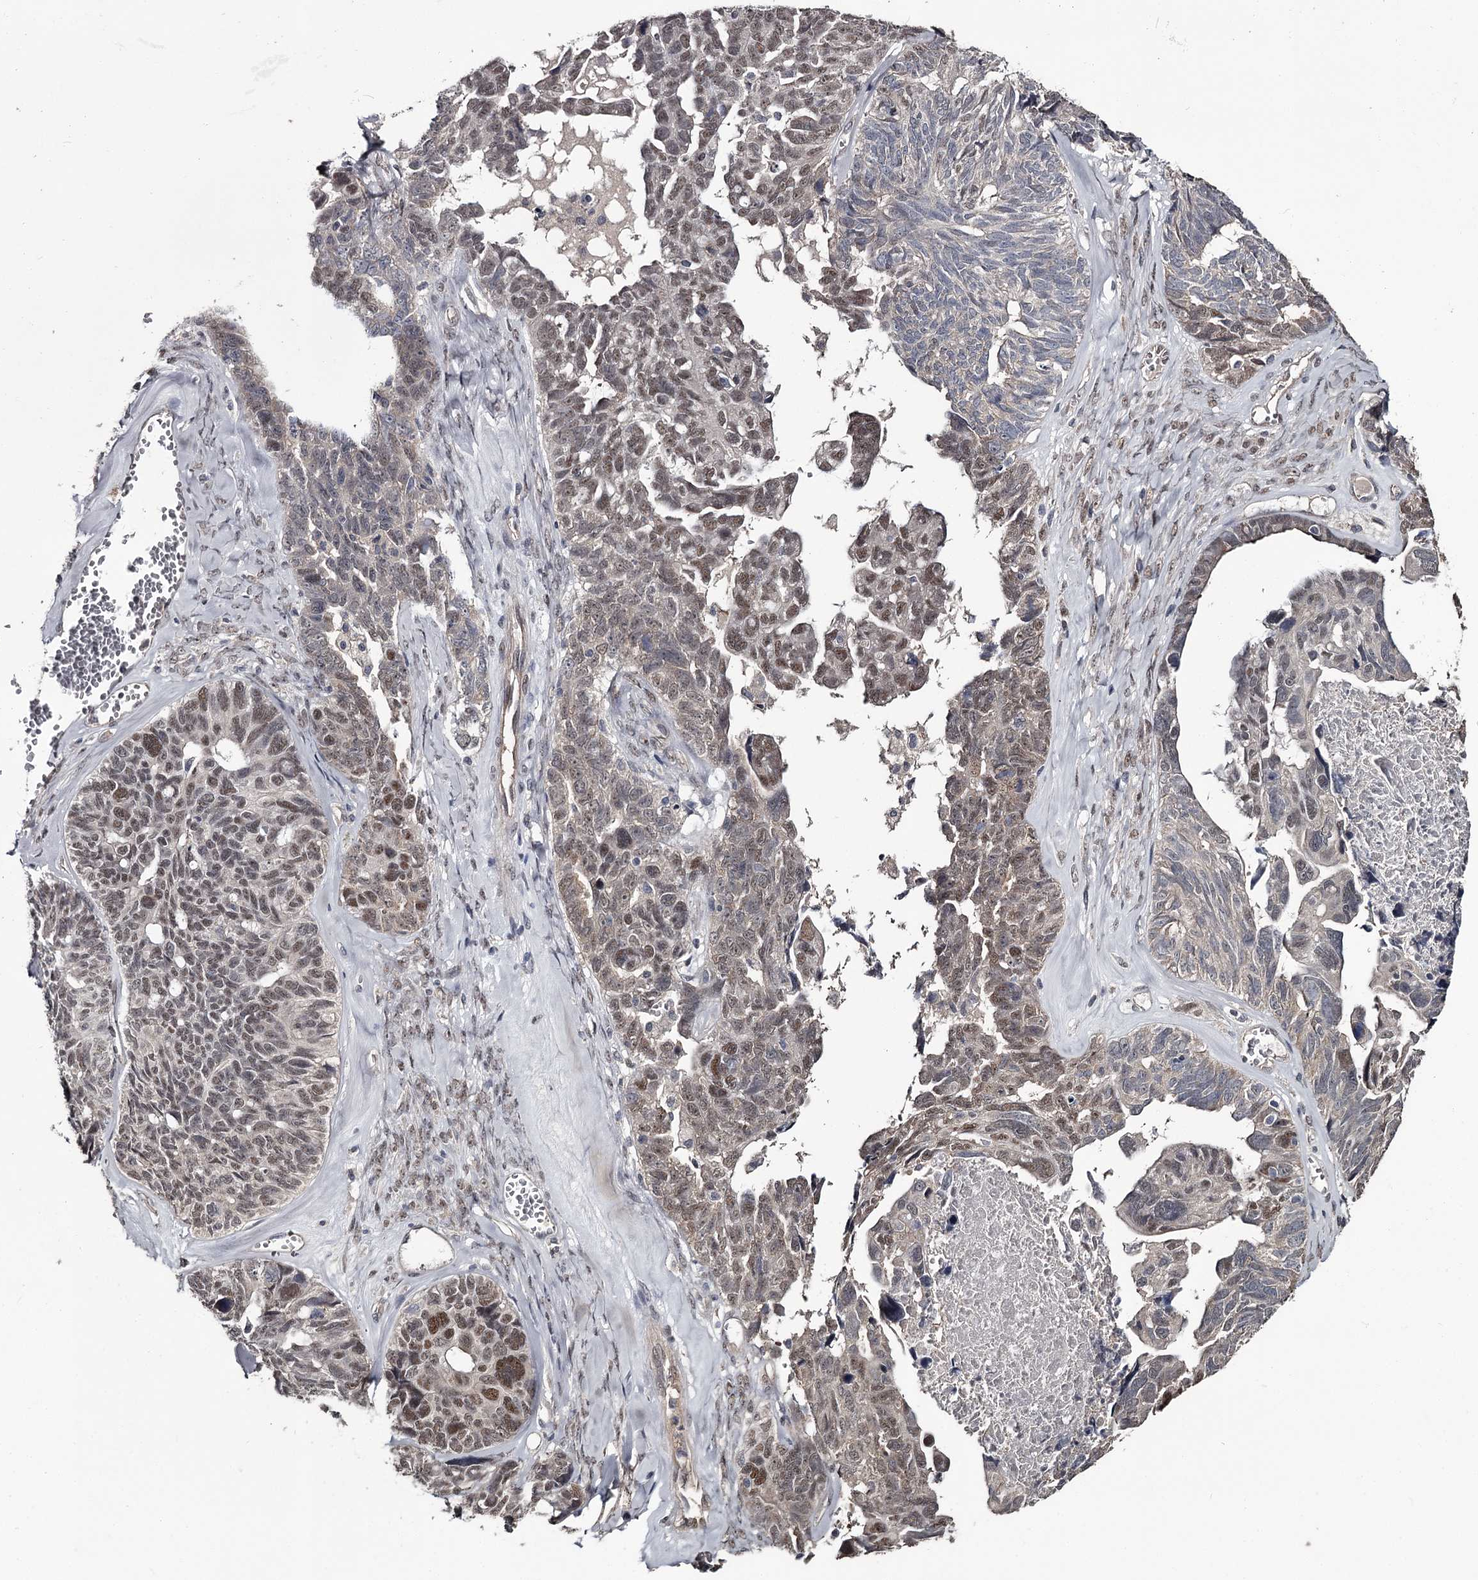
{"staining": {"intensity": "moderate", "quantity": ">75%", "location": "nuclear"}, "tissue": "ovarian cancer", "cell_type": "Tumor cells", "image_type": "cancer", "snomed": [{"axis": "morphology", "description": "Cystadenocarcinoma, serous, NOS"}, {"axis": "topography", "description": "Ovary"}], "caption": "Protein staining reveals moderate nuclear positivity in approximately >75% of tumor cells in serous cystadenocarcinoma (ovarian). Nuclei are stained in blue.", "gene": "PRPF40B", "patient": {"sex": "female", "age": 79}}